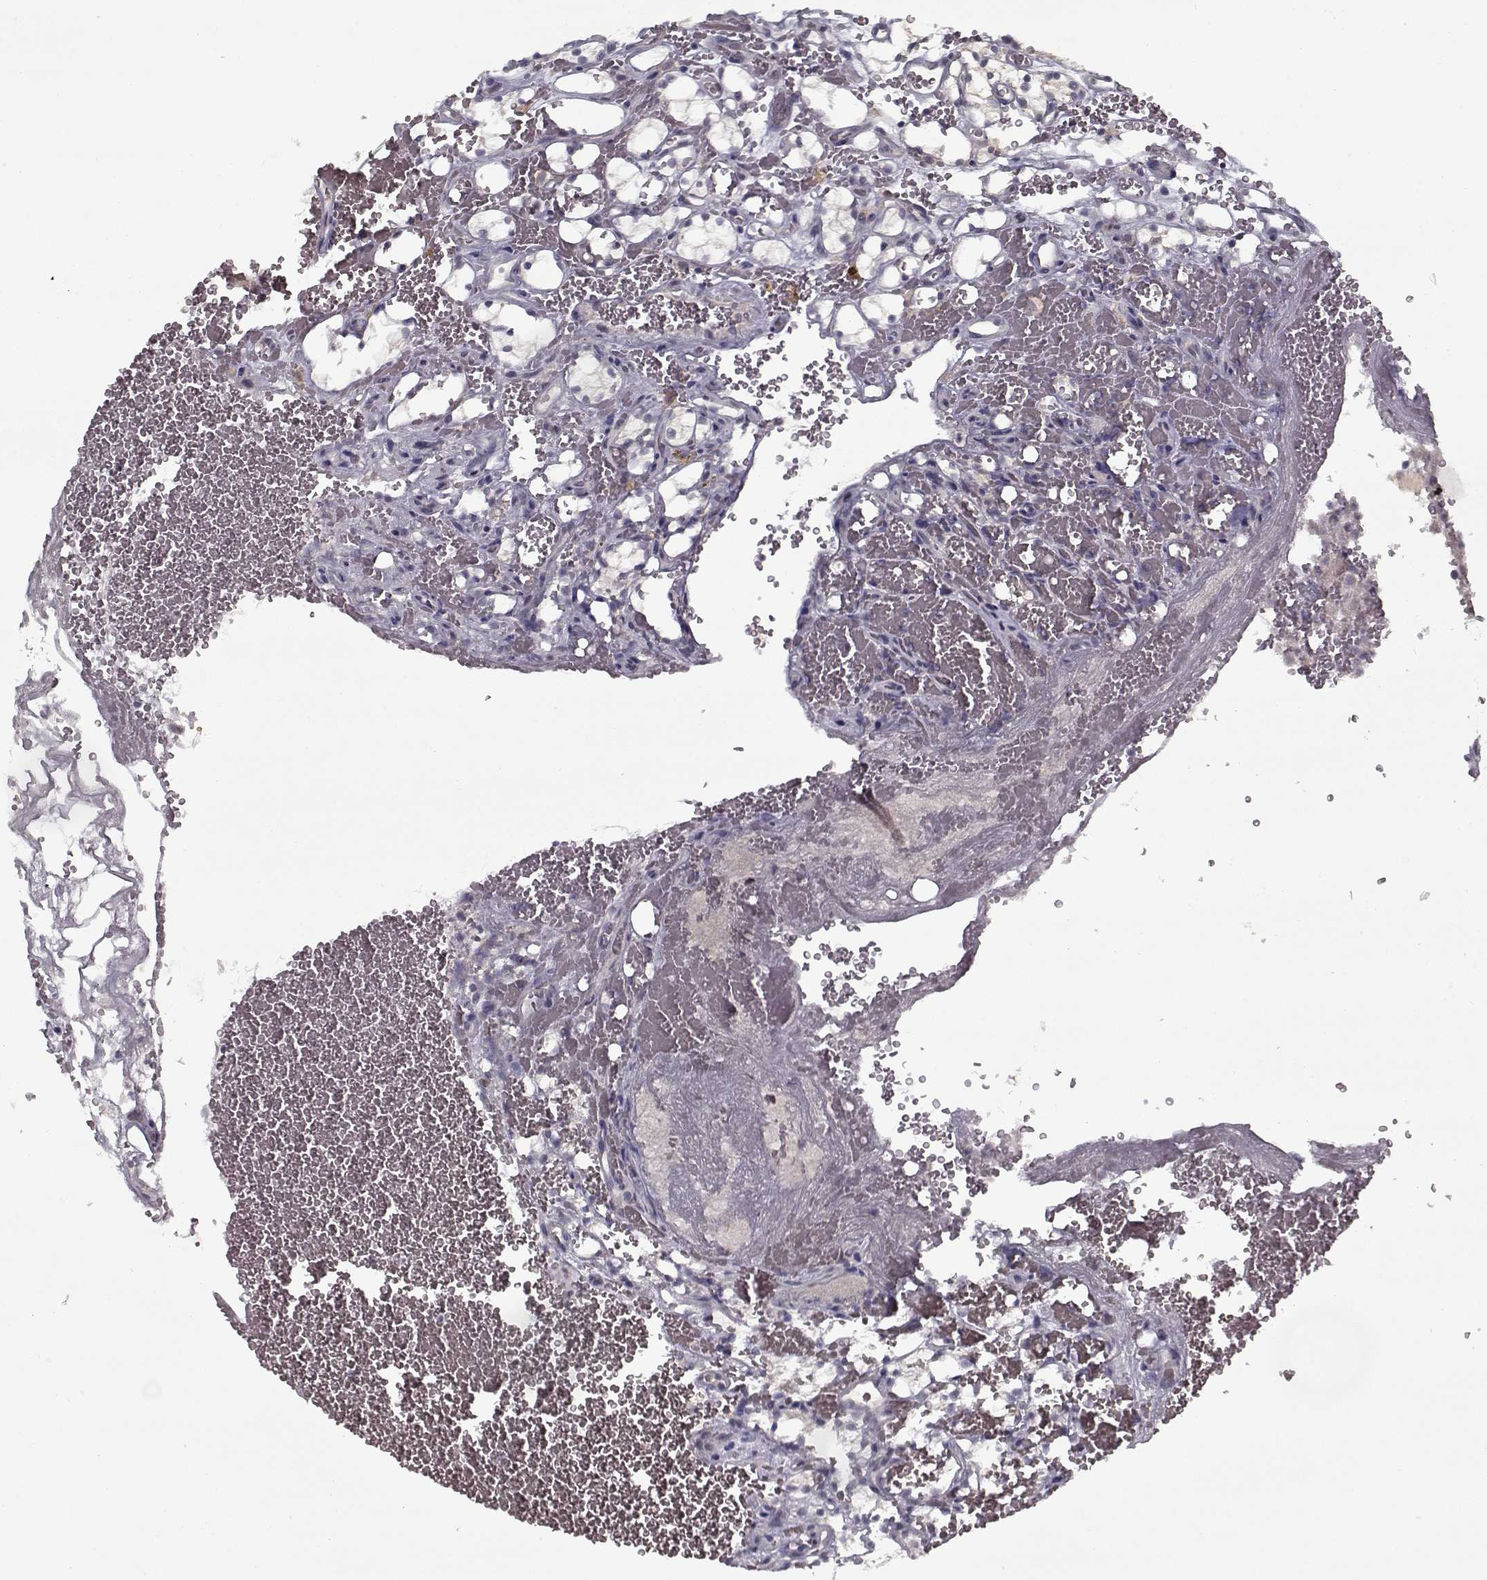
{"staining": {"intensity": "negative", "quantity": "none", "location": "none"}, "tissue": "renal cancer", "cell_type": "Tumor cells", "image_type": "cancer", "snomed": [{"axis": "morphology", "description": "Adenocarcinoma, NOS"}, {"axis": "topography", "description": "Kidney"}], "caption": "Immunohistochemical staining of human renal adenocarcinoma demonstrates no significant positivity in tumor cells. (DAB immunohistochemistry visualized using brightfield microscopy, high magnification).", "gene": "LAMA2", "patient": {"sex": "female", "age": 69}}